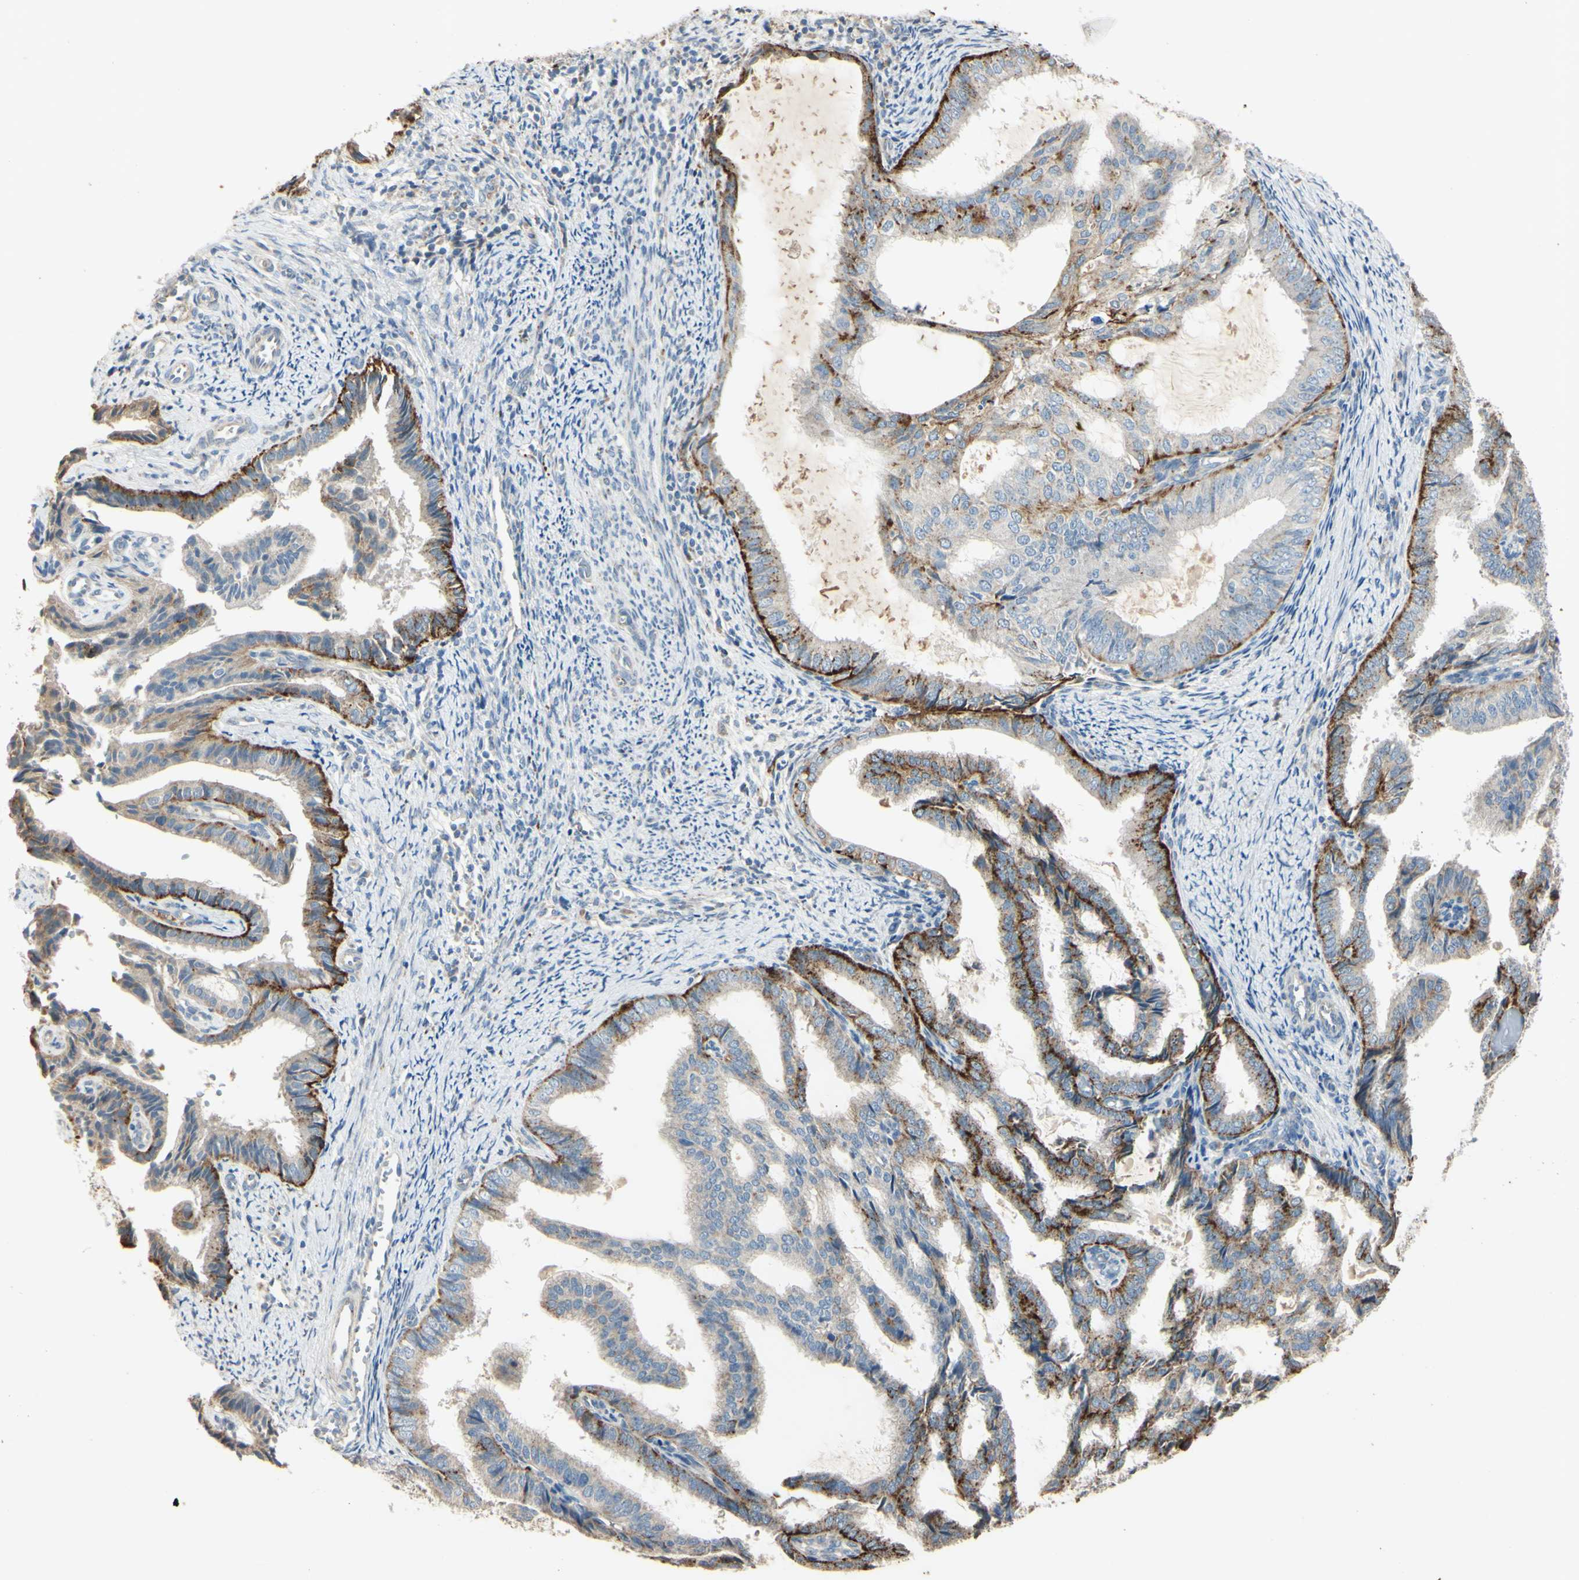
{"staining": {"intensity": "weak", "quantity": ">75%", "location": "cytoplasmic/membranous"}, "tissue": "endometrial cancer", "cell_type": "Tumor cells", "image_type": "cancer", "snomed": [{"axis": "morphology", "description": "Adenocarcinoma, NOS"}, {"axis": "topography", "description": "Endometrium"}], "caption": "The photomicrograph demonstrates a brown stain indicating the presence of a protein in the cytoplasmic/membranous of tumor cells in endometrial cancer.", "gene": "ANGPTL1", "patient": {"sex": "female", "age": 58}}